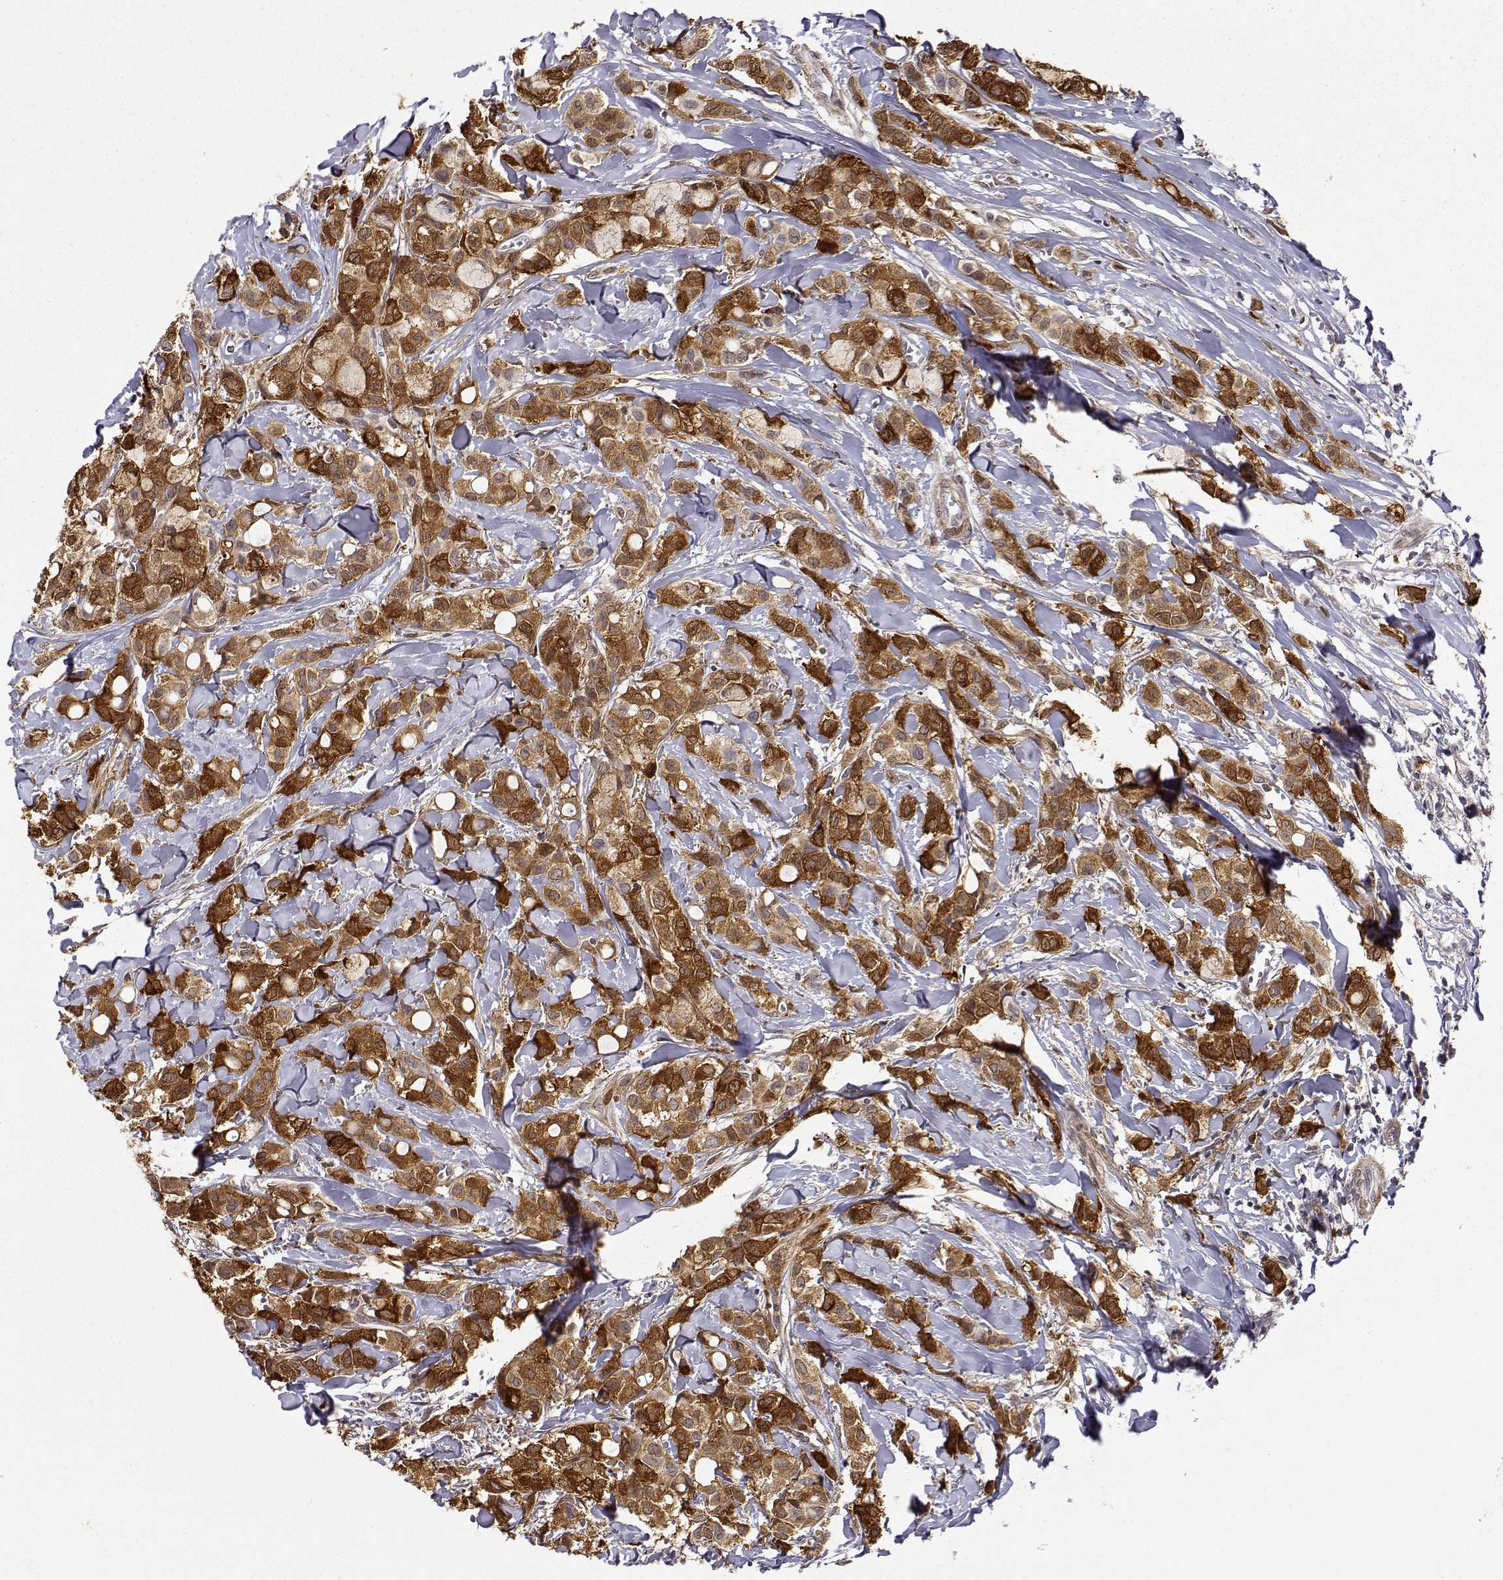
{"staining": {"intensity": "strong", "quantity": ">75%", "location": "cytoplasmic/membranous"}, "tissue": "breast cancer", "cell_type": "Tumor cells", "image_type": "cancer", "snomed": [{"axis": "morphology", "description": "Duct carcinoma"}, {"axis": "topography", "description": "Breast"}], "caption": "There is high levels of strong cytoplasmic/membranous staining in tumor cells of infiltrating ductal carcinoma (breast), as demonstrated by immunohistochemical staining (brown color).", "gene": "PHGDH", "patient": {"sex": "female", "age": 85}}